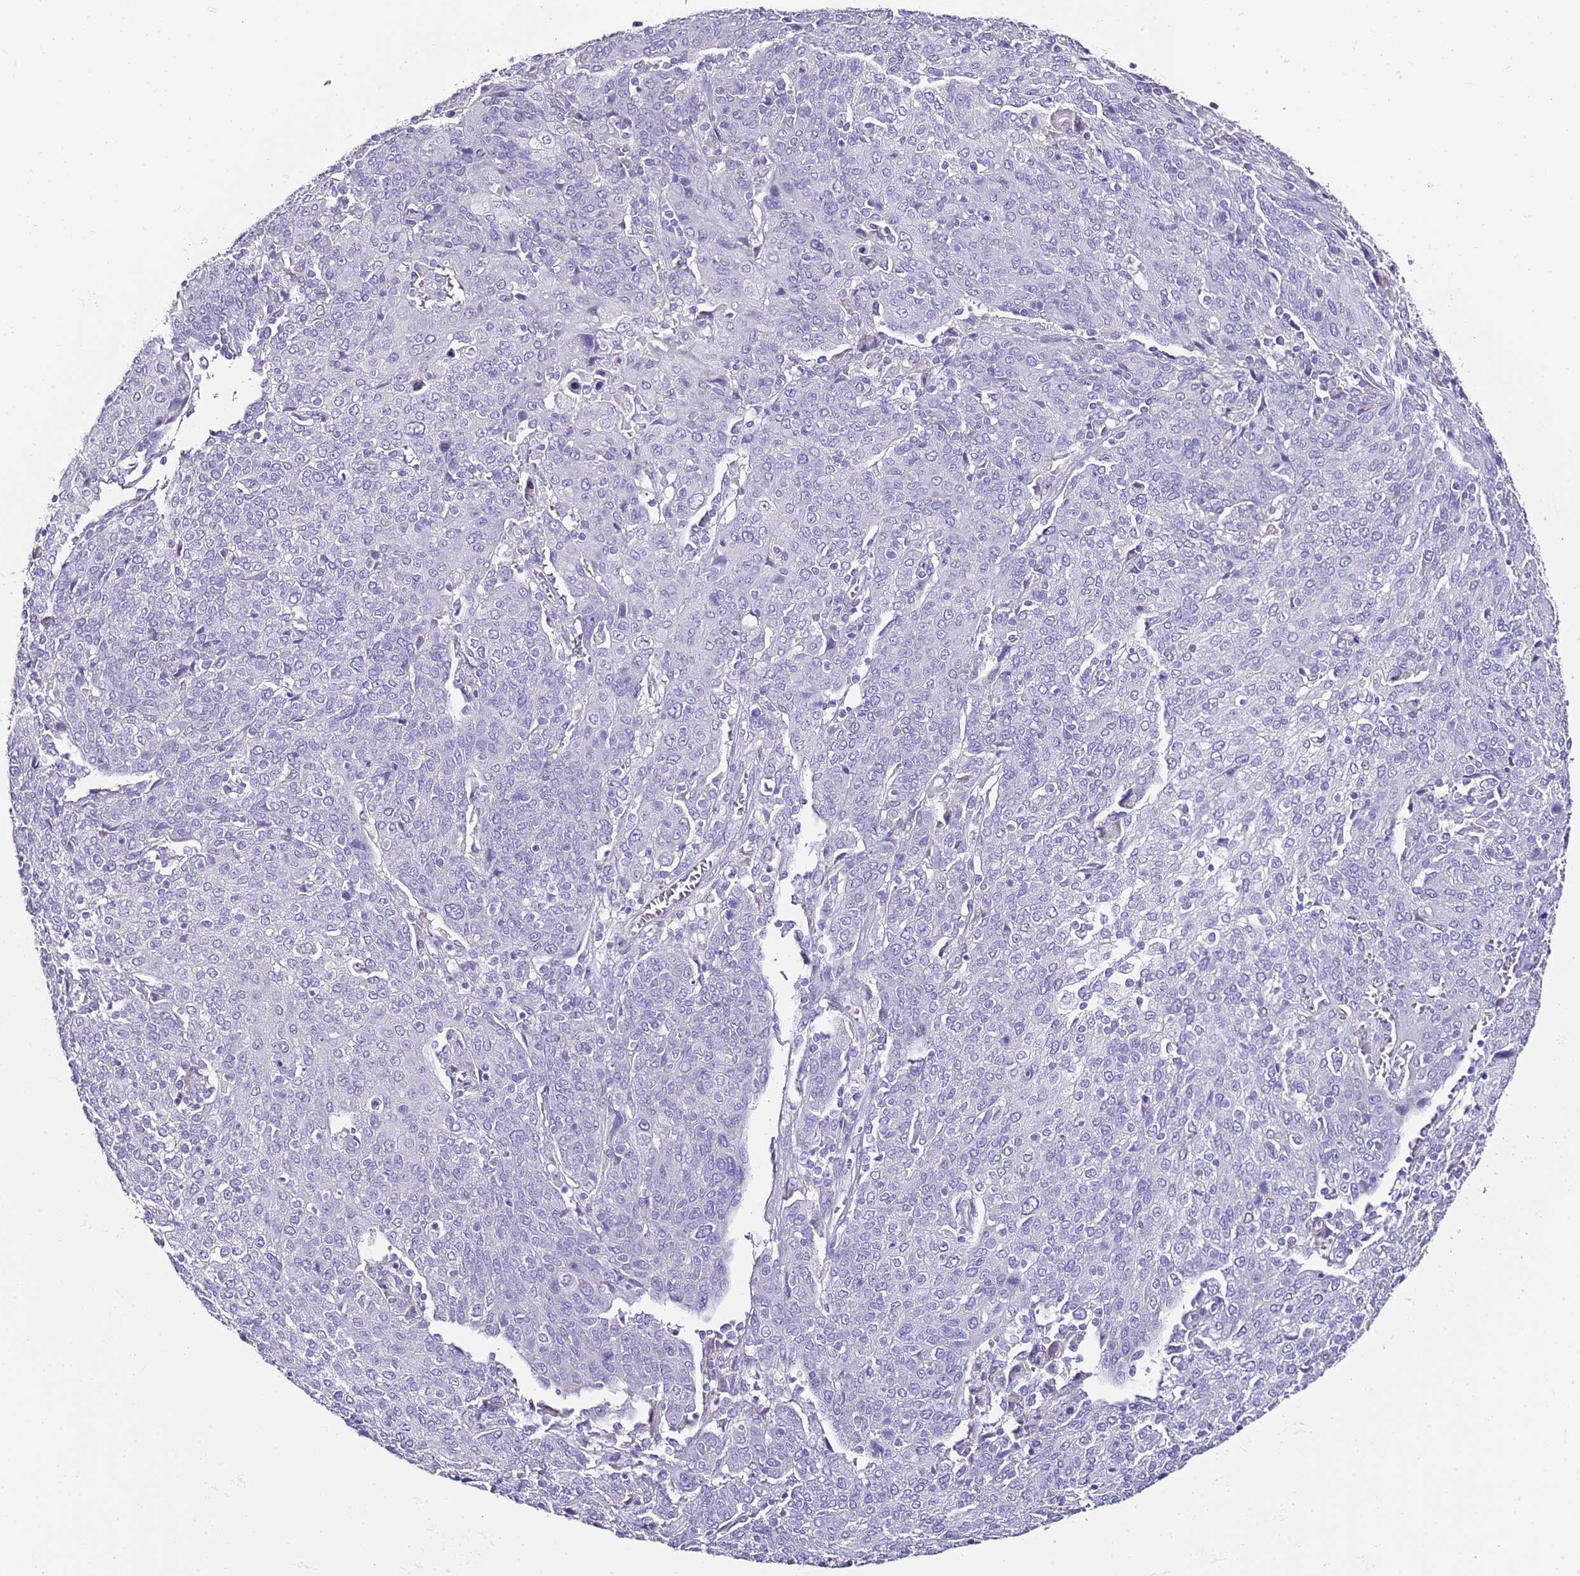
{"staining": {"intensity": "negative", "quantity": "none", "location": "none"}, "tissue": "cervical cancer", "cell_type": "Tumor cells", "image_type": "cancer", "snomed": [{"axis": "morphology", "description": "Squamous cell carcinoma, NOS"}, {"axis": "topography", "description": "Cervix"}], "caption": "High power microscopy histopathology image of an immunohistochemistry image of squamous cell carcinoma (cervical), revealing no significant positivity in tumor cells.", "gene": "MYBPC3", "patient": {"sex": "female", "age": 67}}